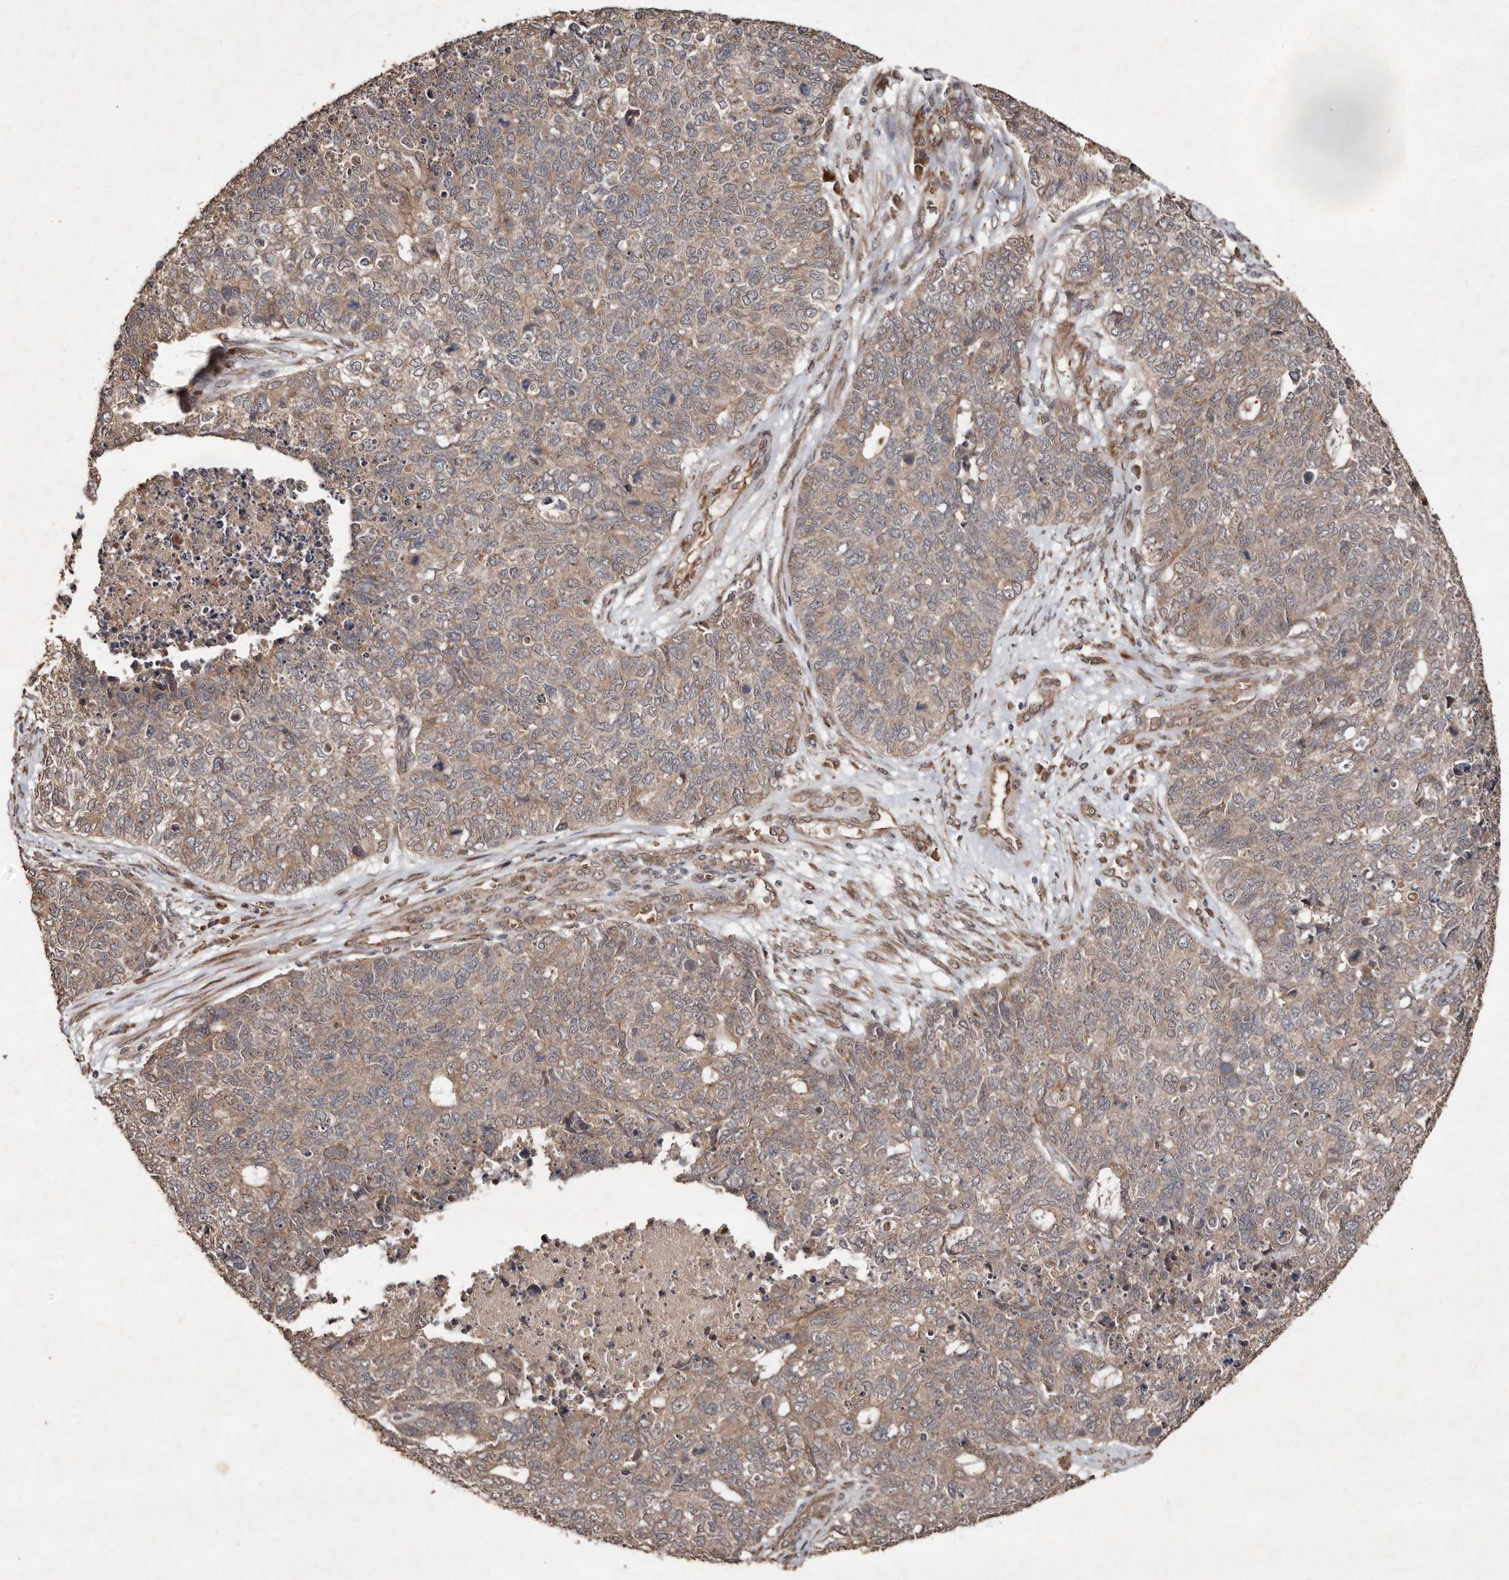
{"staining": {"intensity": "weak", "quantity": ">75%", "location": "cytoplasmic/membranous"}, "tissue": "cervical cancer", "cell_type": "Tumor cells", "image_type": "cancer", "snomed": [{"axis": "morphology", "description": "Squamous cell carcinoma, NOS"}, {"axis": "topography", "description": "Cervix"}], "caption": "Squamous cell carcinoma (cervical) stained with DAB (3,3'-diaminobenzidine) IHC reveals low levels of weak cytoplasmic/membranous positivity in about >75% of tumor cells. (DAB IHC with brightfield microscopy, high magnification).", "gene": "DIP2C", "patient": {"sex": "female", "age": 63}}